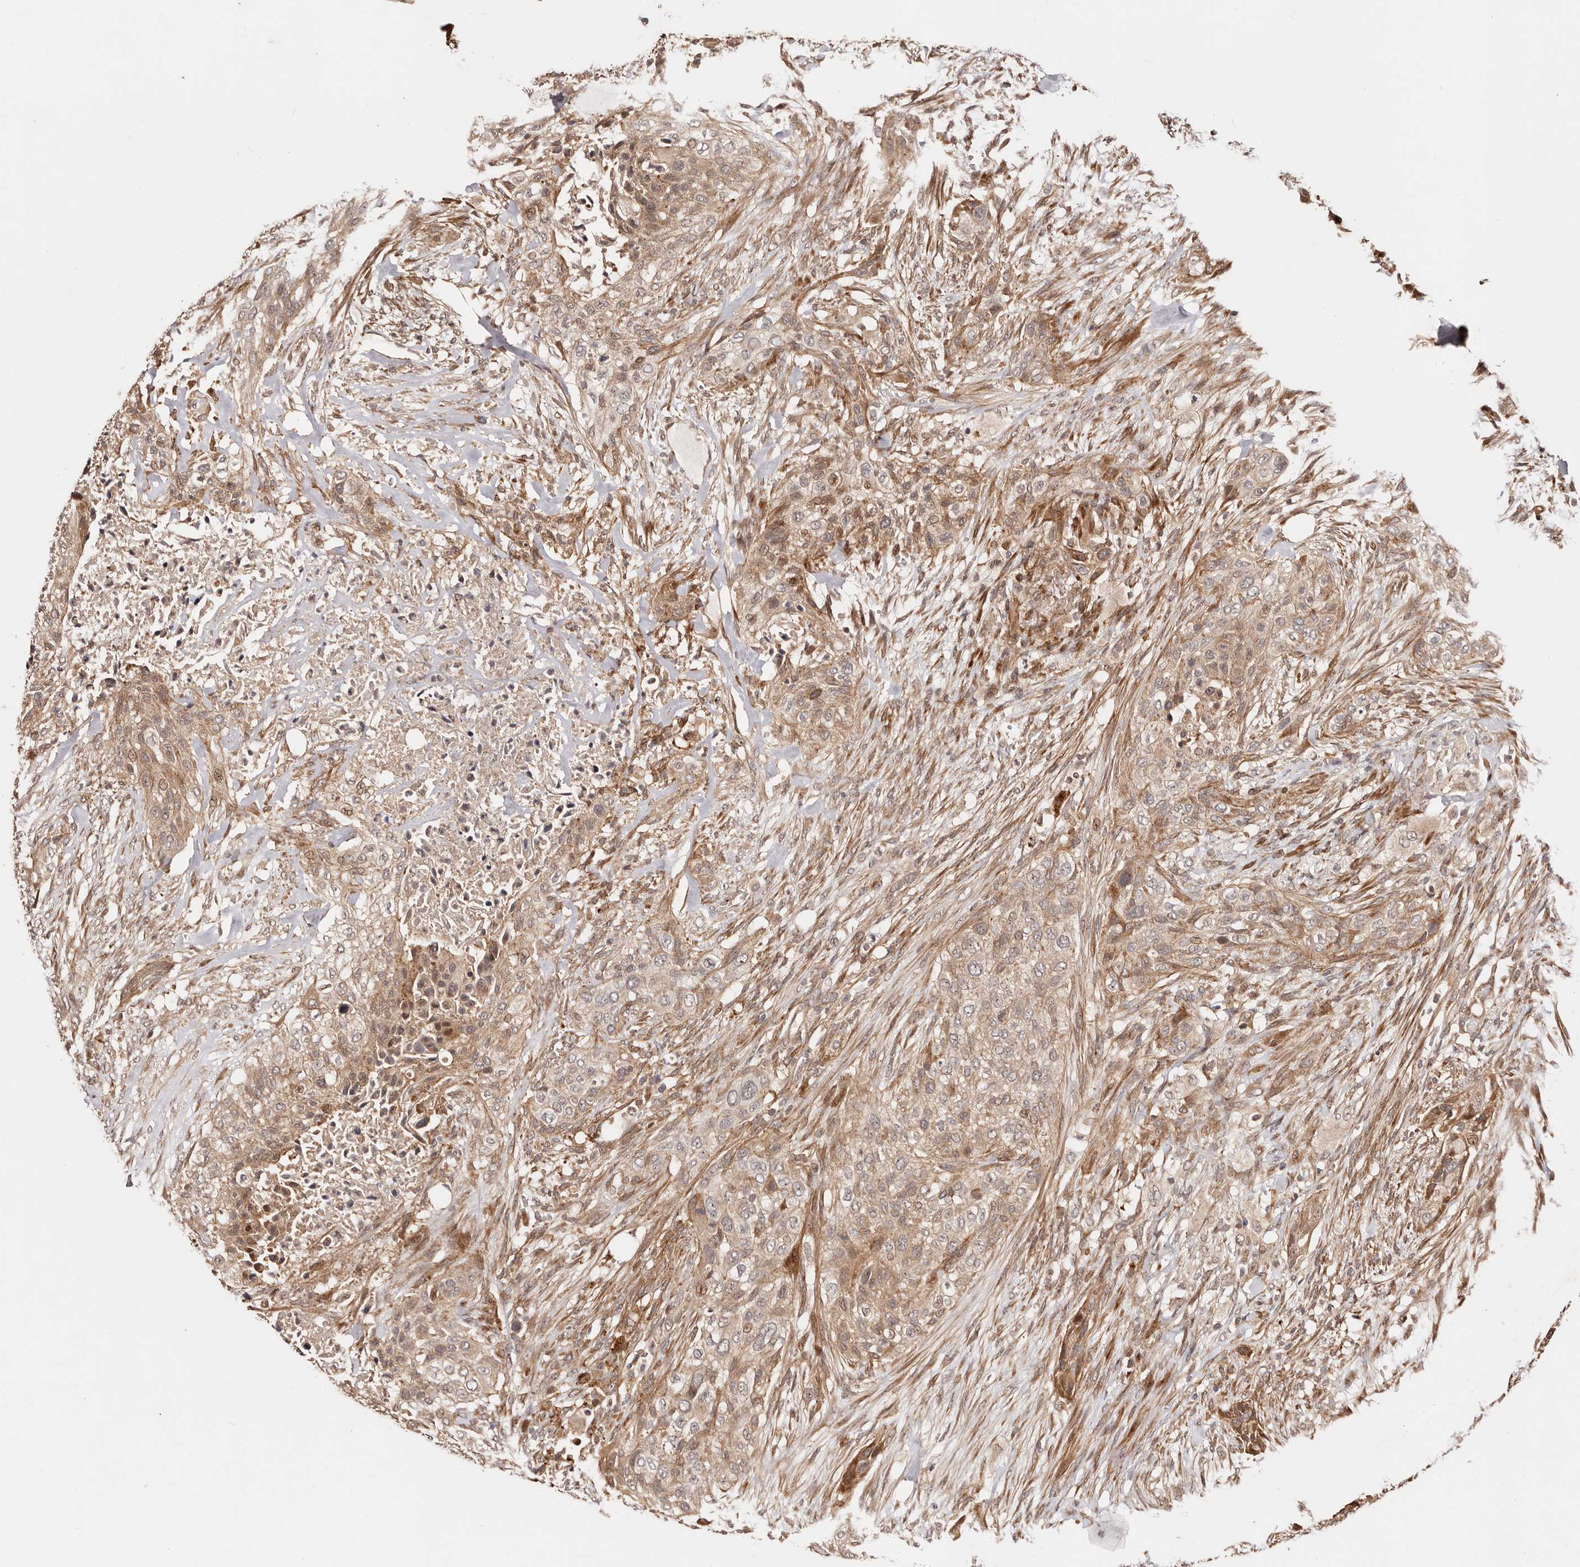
{"staining": {"intensity": "weak", "quantity": ">75%", "location": "cytoplasmic/membranous,nuclear"}, "tissue": "urothelial cancer", "cell_type": "Tumor cells", "image_type": "cancer", "snomed": [{"axis": "morphology", "description": "Urothelial carcinoma, High grade"}, {"axis": "topography", "description": "Urinary bladder"}], "caption": "IHC of human high-grade urothelial carcinoma exhibits low levels of weak cytoplasmic/membranous and nuclear staining in approximately >75% of tumor cells.", "gene": "PTPN22", "patient": {"sex": "male", "age": 35}}